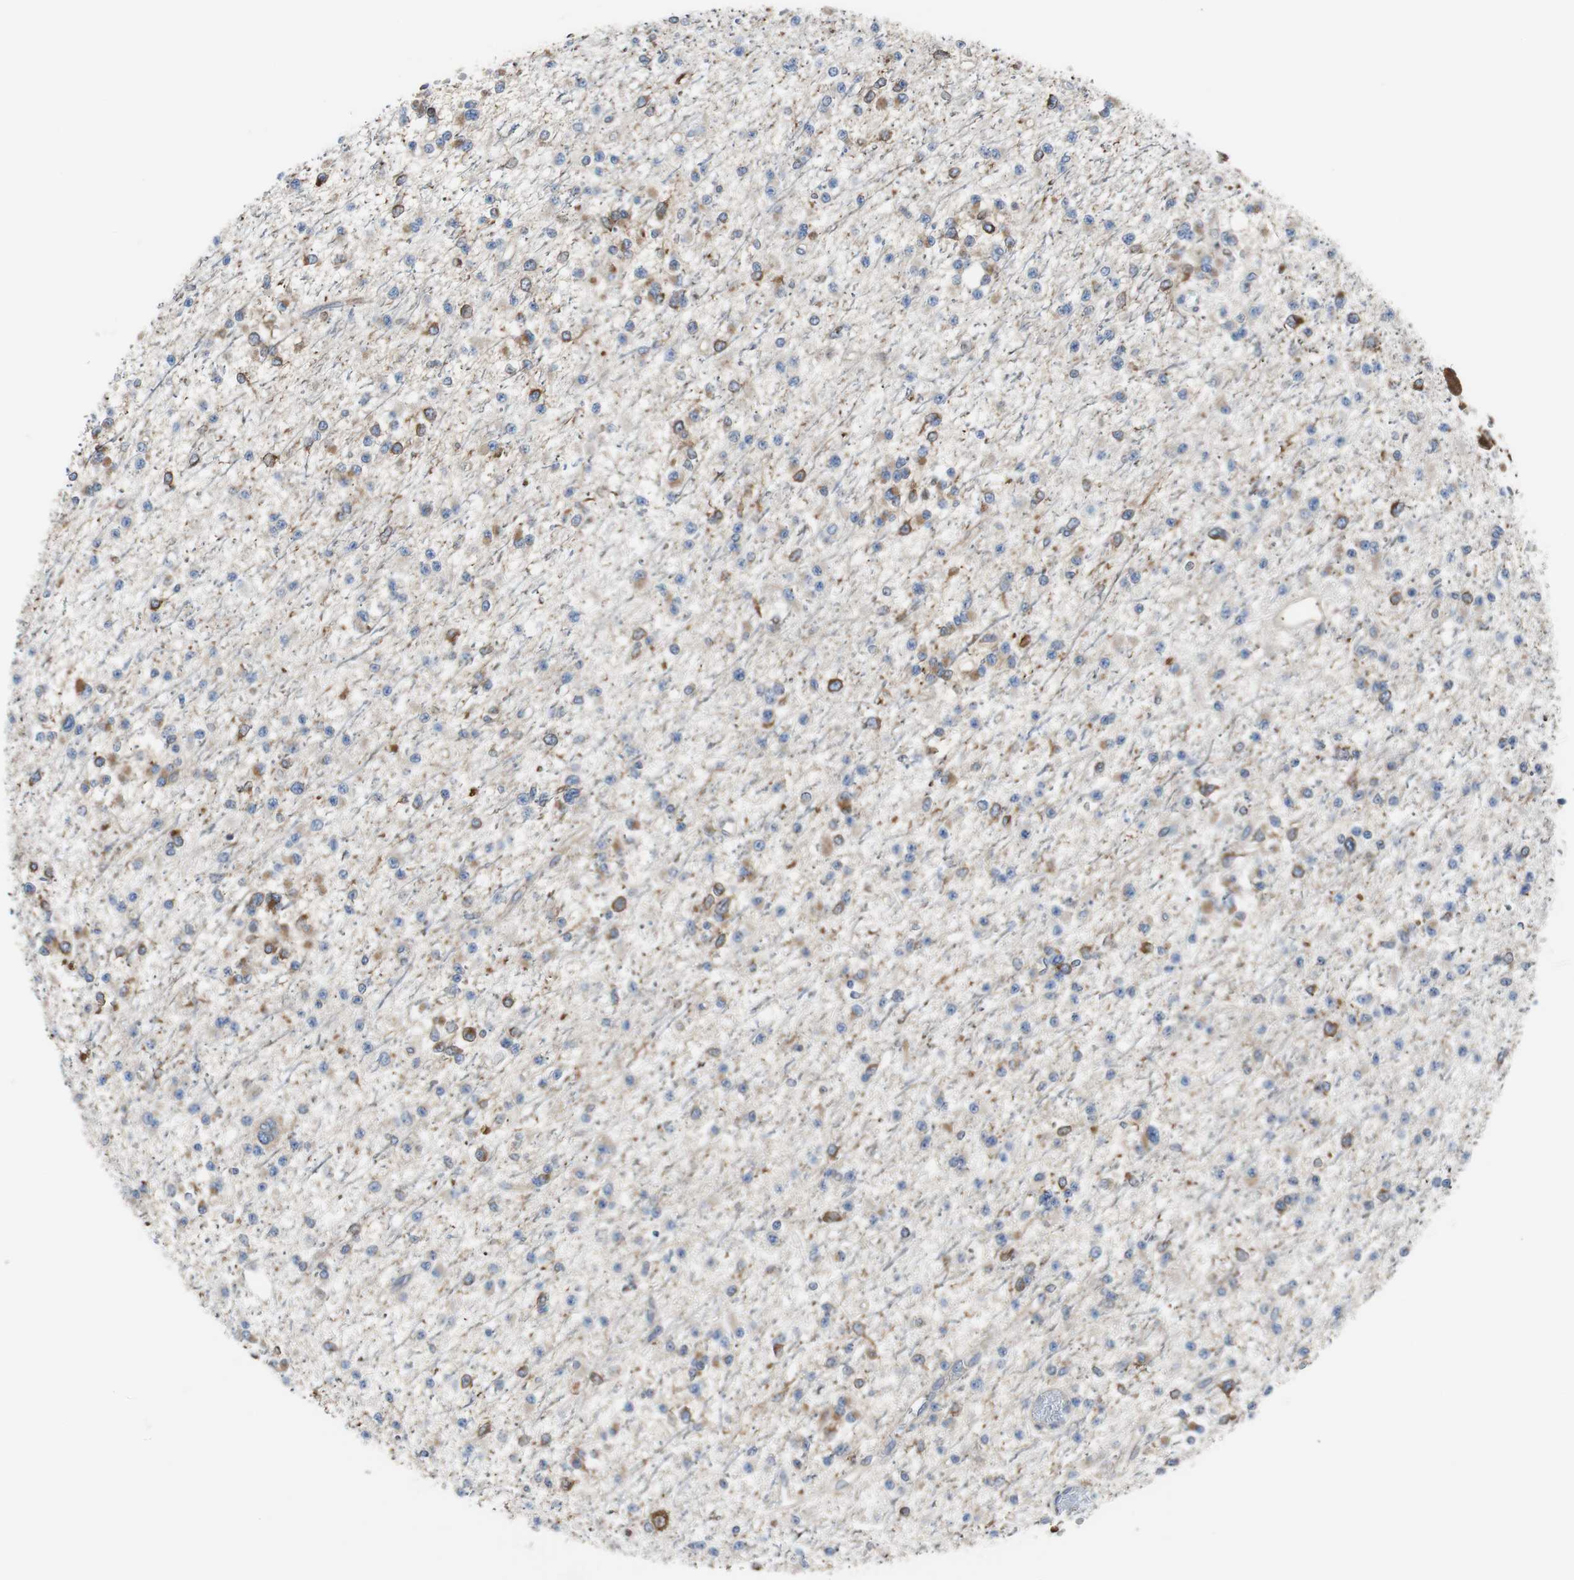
{"staining": {"intensity": "moderate", "quantity": "25%-75%", "location": "cytoplasmic/membranous"}, "tissue": "glioma", "cell_type": "Tumor cells", "image_type": "cancer", "snomed": [{"axis": "morphology", "description": "Glioma, malignant, Low grade"}, {"axis": "topography", "description": "Brain"}], "caption": "Human malignant glioma (low-grade) stained with a protein marker displays moderate staining in tumor cells.", "gene": "BRAF", "patient": {"sex": "female", "age": 22}}